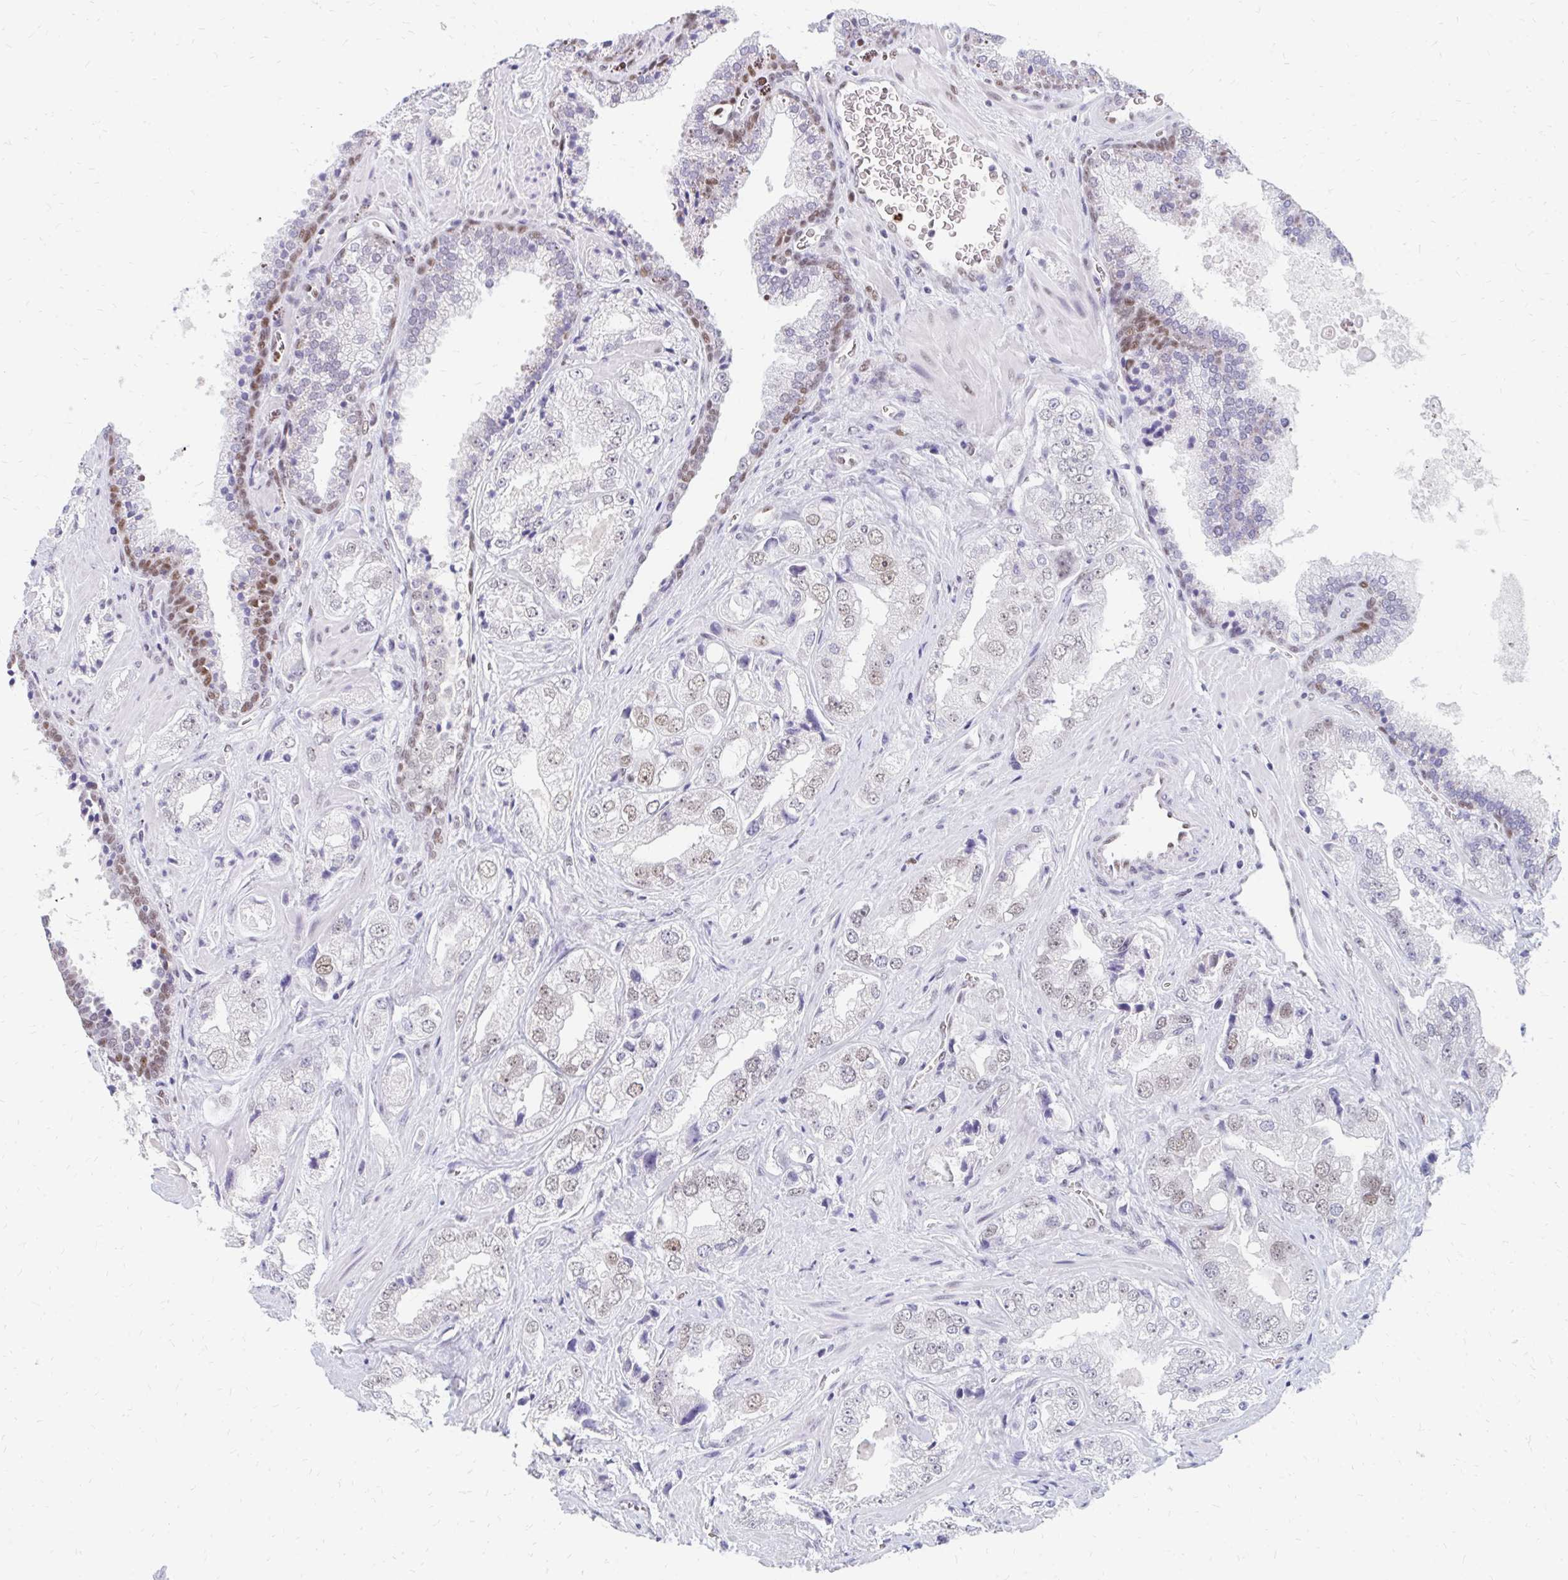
{"staining": {"intensity": "weak", "quantity": "<25%", "location": "nuclear"}, "tissue": "prostate cancer", "cell_type": "Tumor cells", "image_type": "cancer", "snomed": [{"axis": "morphology", "description": "Adenocarcinoma, High grade"}, {"axis": "topography", "description": "Prostate"}], "caption": "Tumor cells are negative for protein expression in human prostate adenocarcinoma (high-grade).", "gene": "PLK3", "patient": {"sex": "male", "age": 67}}